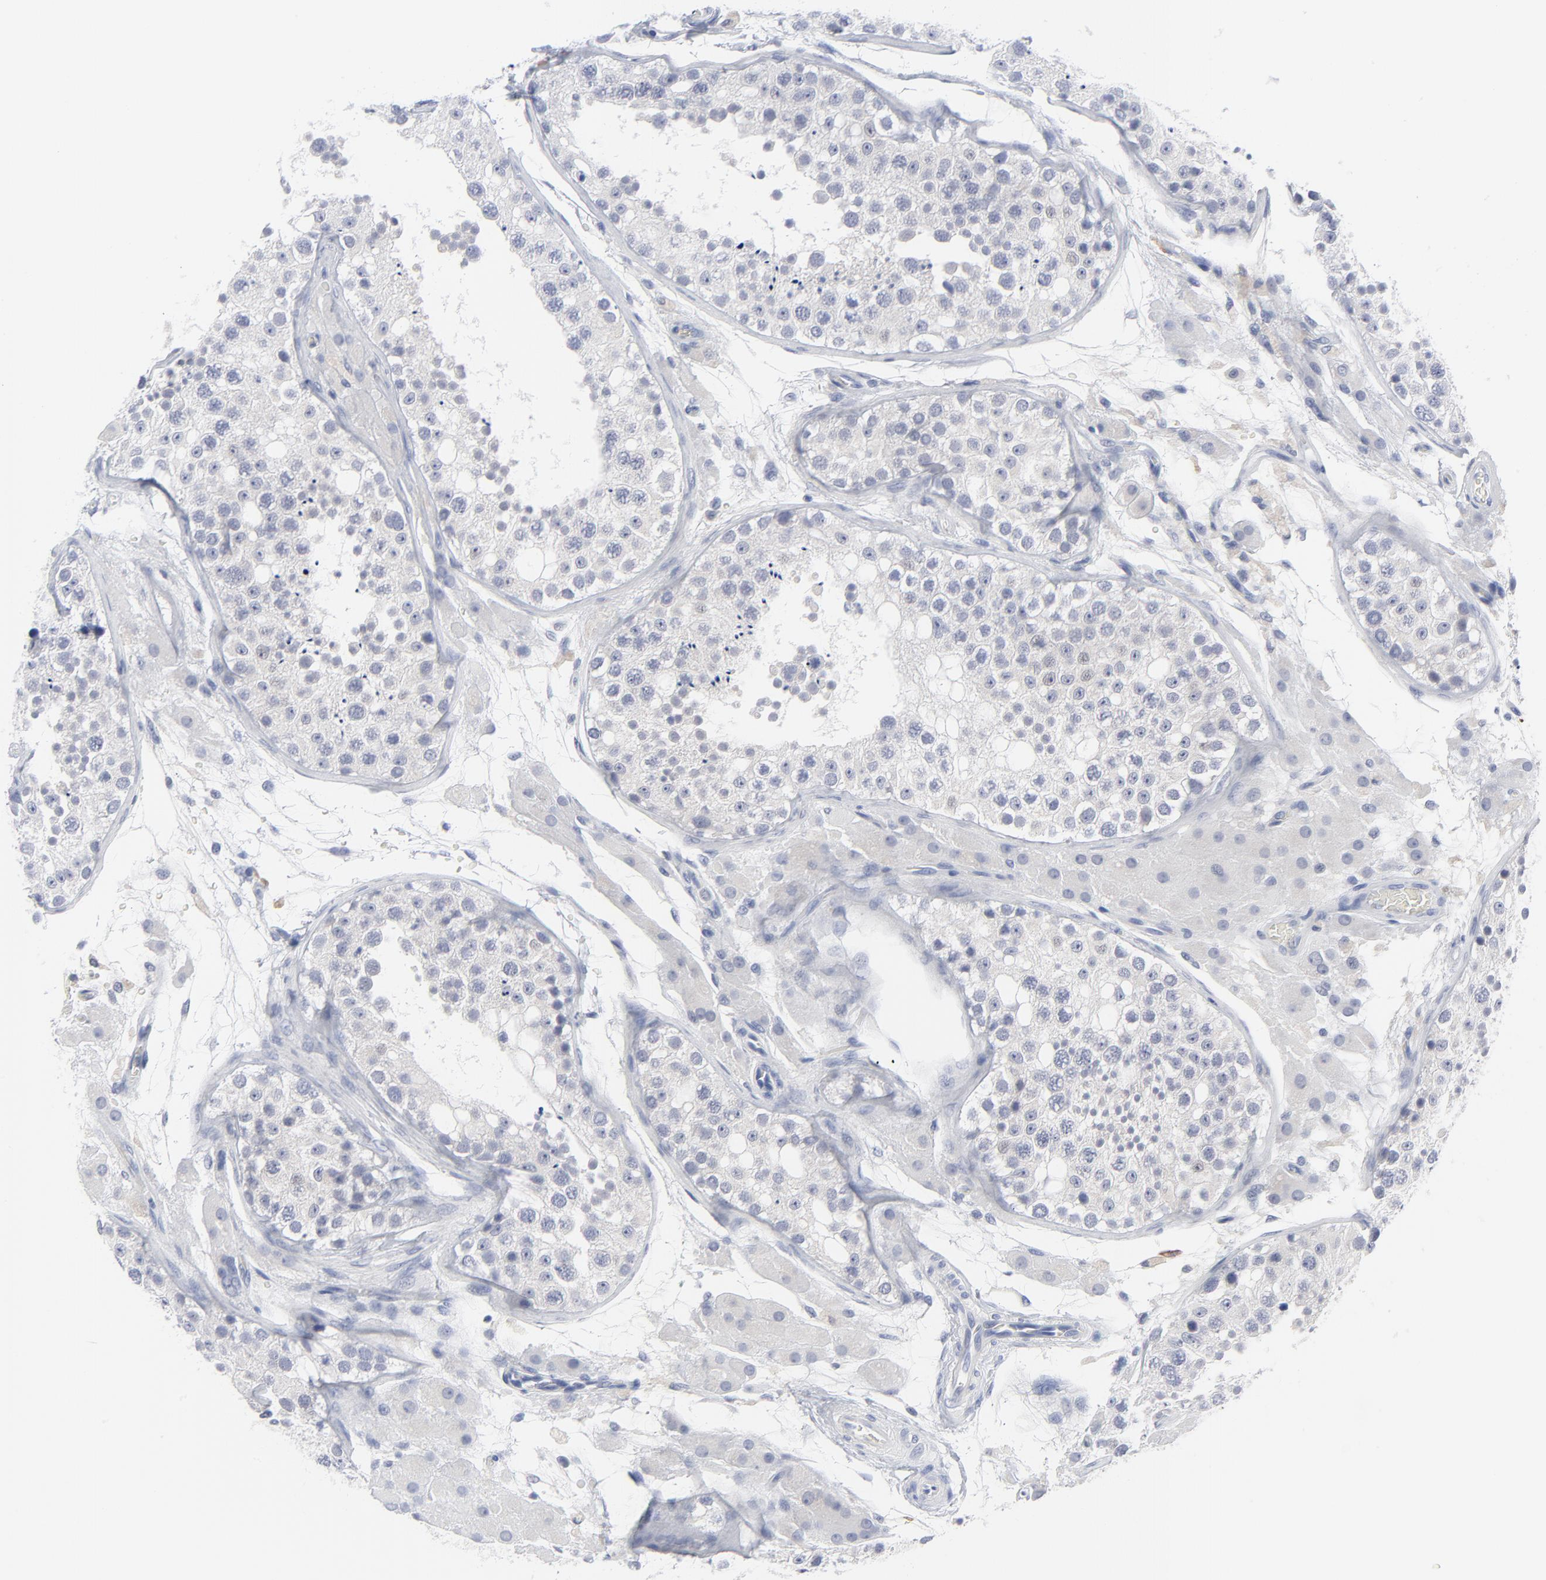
{"staining": {"intensity": "negative", "quantity": "none", "location": "none"}, "tissue": "testis", "cell_type": "Cells in seminiferous ducts", "image_type": "normal", "snomed": [{"axis": "morphology", "description": "Normal tissue, NOS"}, {"axis": "topography", "description": "Testis"}], "caption": "A high-resolution micrograph shows immunohistochemistry staining of benign testis, which reveals no significant expression in cells in seminiferous ducts. (Stains: DAB immunohistochemistry with hematoxylin counter stain, Microscopy: brightfield microscopy at high magnification).", "gene": "CLEC4G", "patient": {"sex": "male", "age": 26}}